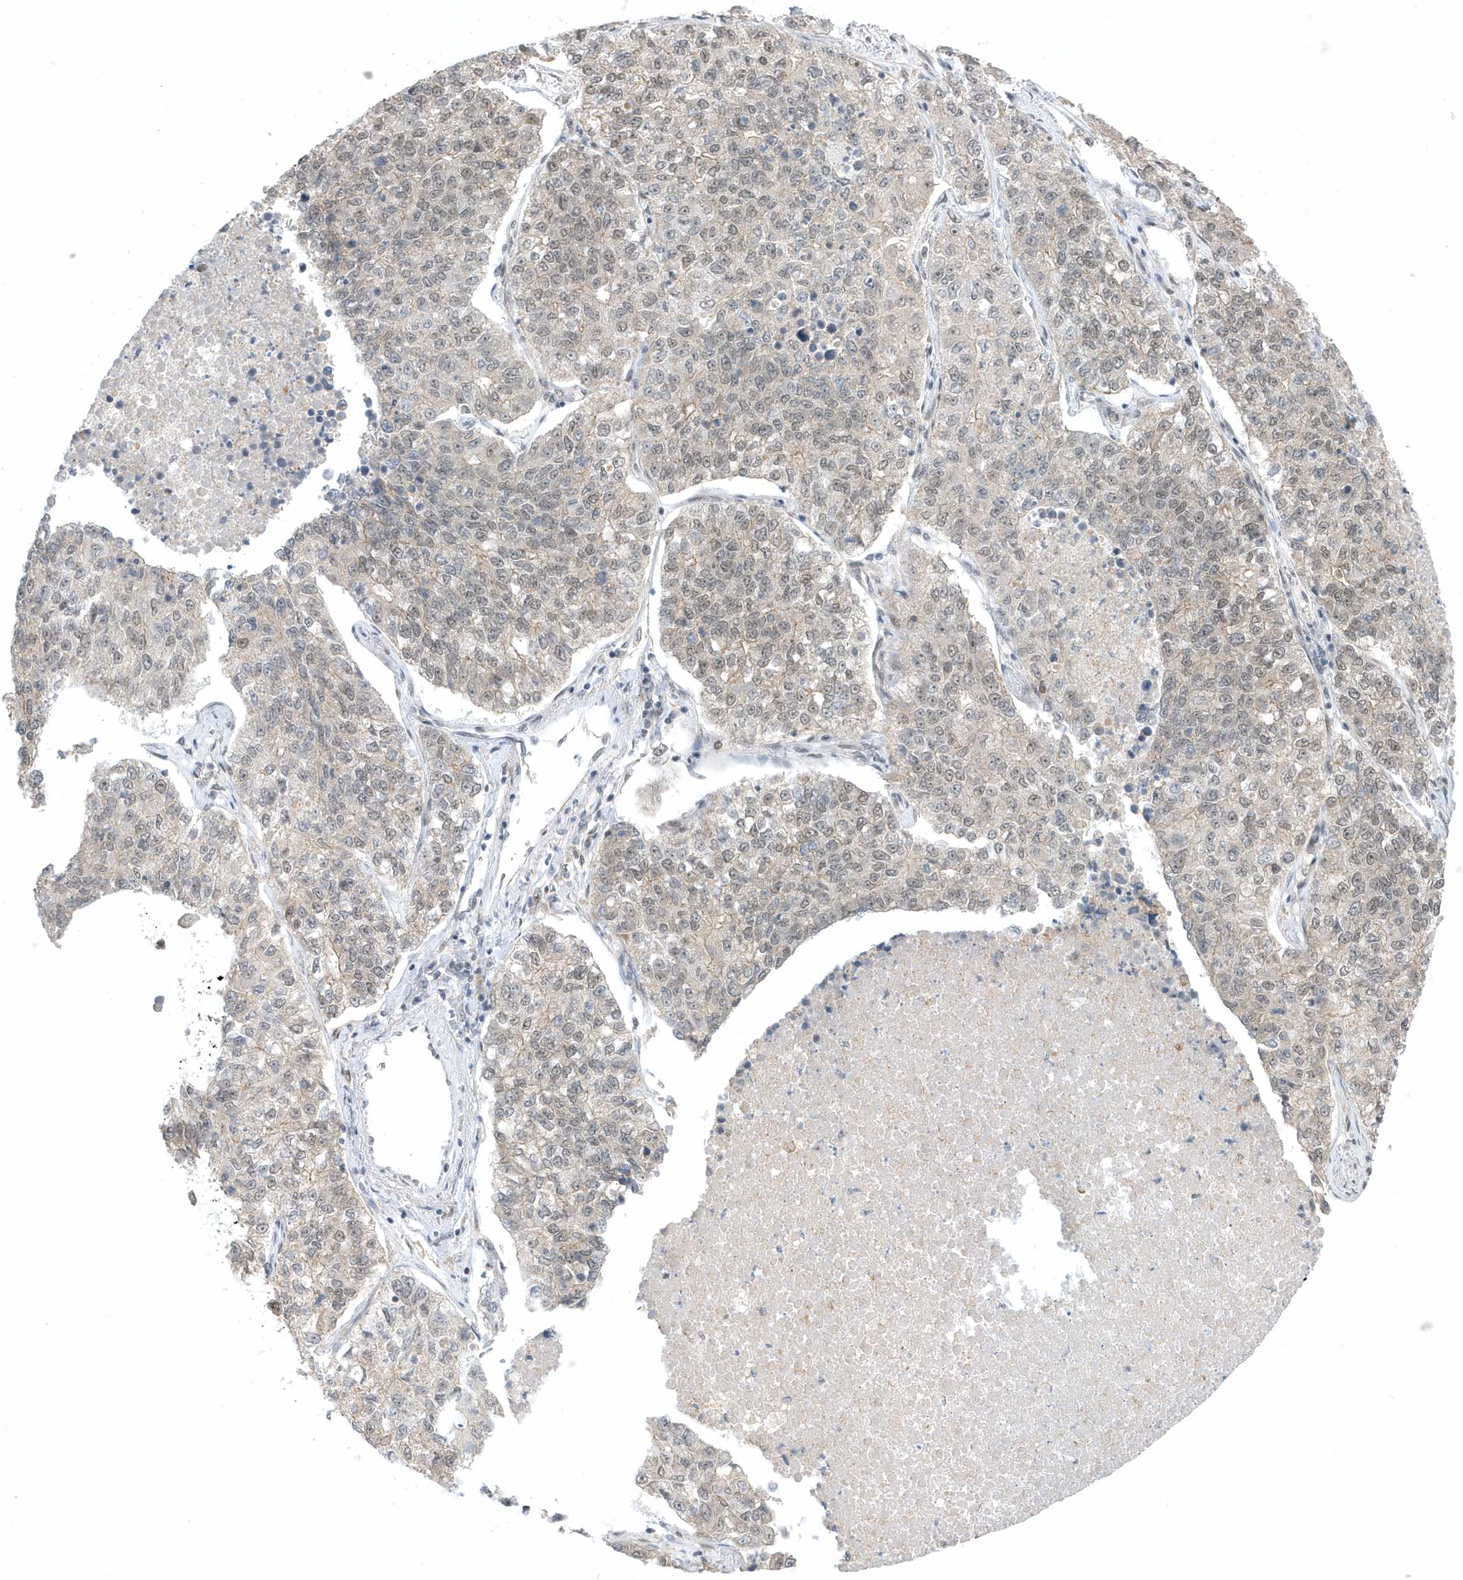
{"staining": {"intensity": "weak", "quantity": "25%-75%", "location": "nuclear"}, "tissue": "lung cancer", "cell_type": "Tumor cells", "image_type": "cancer", "snomed": [{"axis": "morphology", "description": "Adenocarcinoma, NOS"}, {"axis": "topography", "description": "Lung"}], "caption": "DAB immunohistochemical staining of lung cancer reveals weak nuclear protein positivity in approximately 25%-75% of tumor cells. Nuclei are stained in blue.", "gene": "USP53", "patient": {"sex": "male", "age": 49}}